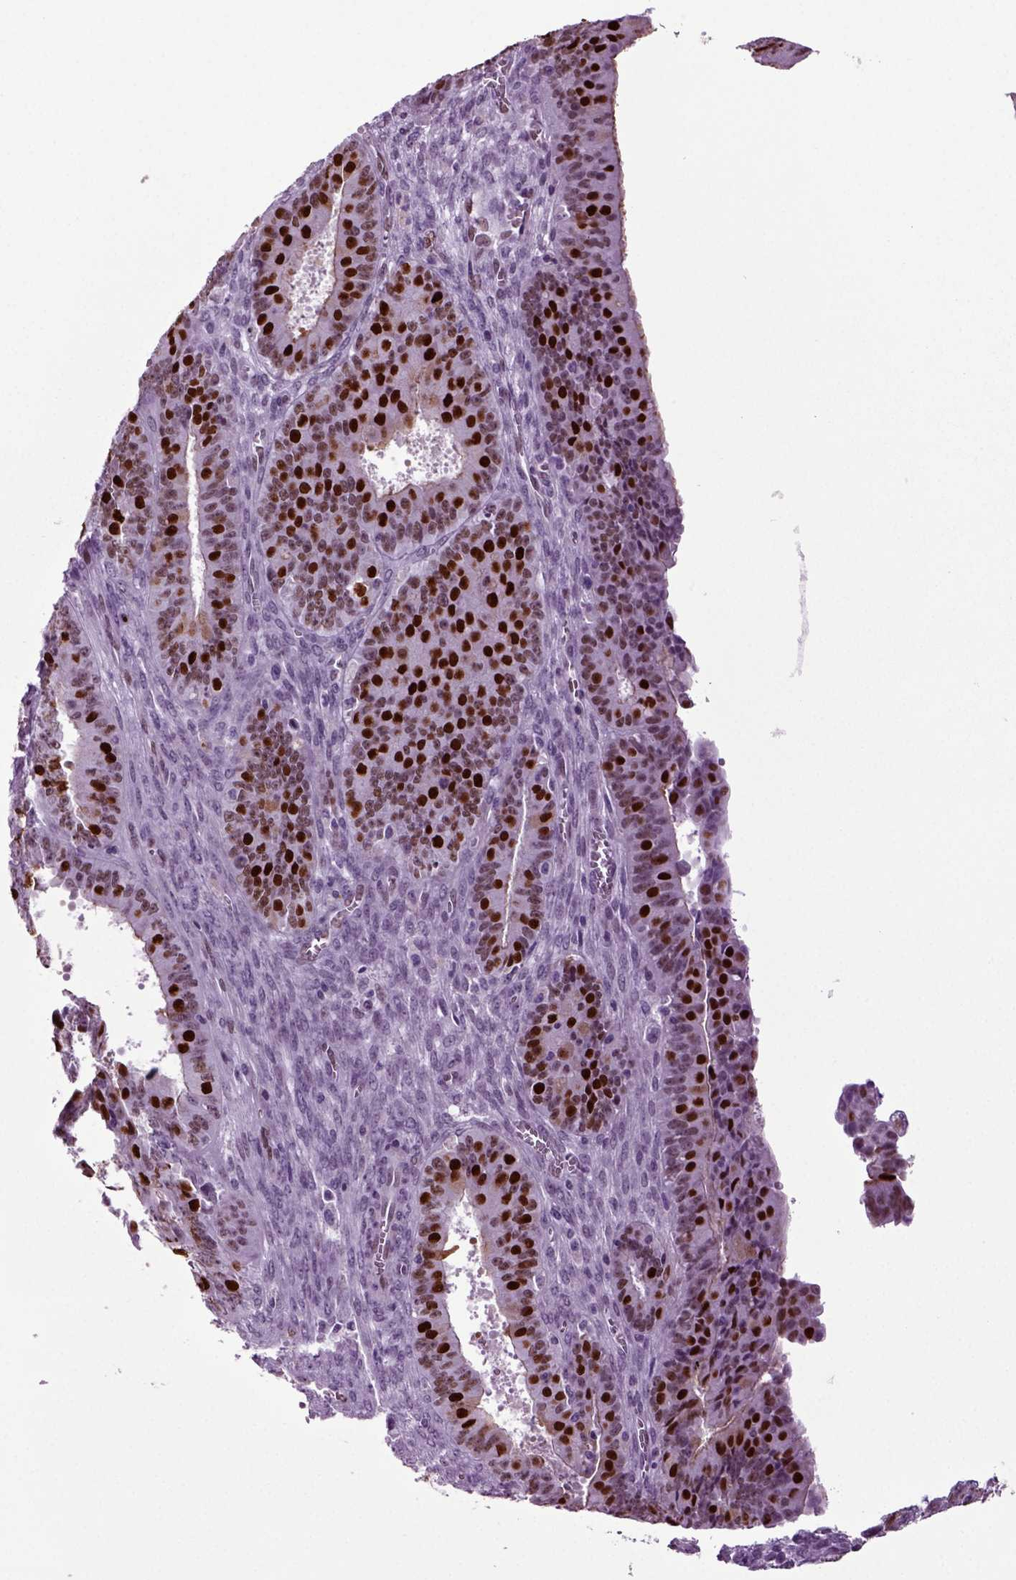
{"staining": {"intensity": "strong", "quantity": "25%-75%", "location": "nuclear"}, "tissue": "ovarian cancer", "cell_type": "Tumor cells", "image_type": "cancer", "snomed": [{"axis": "morphology", "description": "Carcinoma, endometroid"}, {"axis": "topography", "description": "Ovary"}], "caption": "Brown immunohistochemical staining in ovarian cancer reveals strong nuclear positivity in approximately 25%-75% of tumor cells. (Brightfield microscopy of DAB IHC at high magnification).", "gene": "RFX3", "patient": {"sex": "female", "age": 42}}